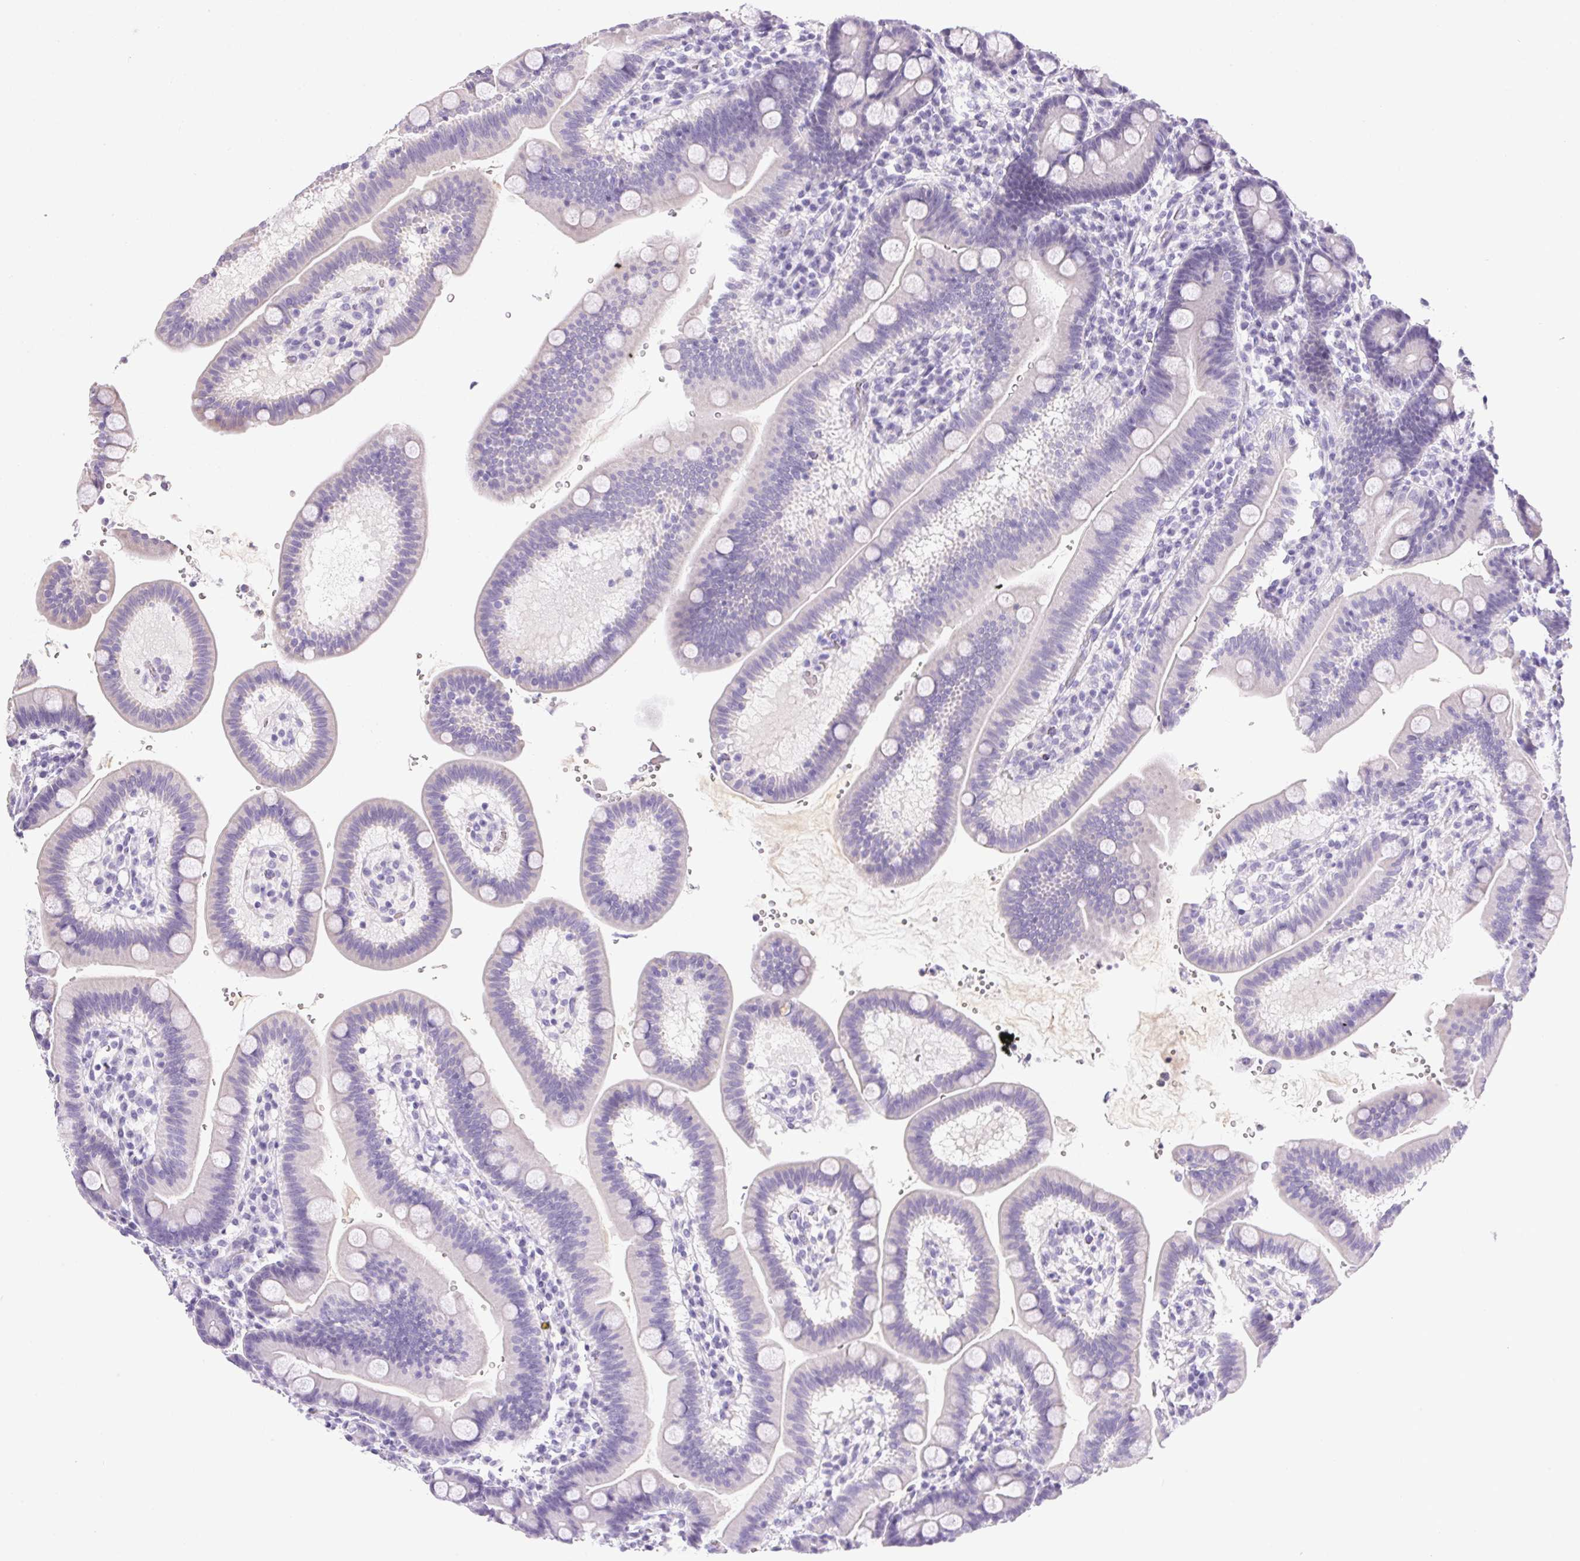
{"staining": {"intensity": "negative", "quantity": "none", "location": "none"}, "tissue": "duodenum", "cell_type": "Glandular cells", "image_type": "normal", "snomed": [{"axis": "morphology", "description": "Normal tissue, NOS"}, {"axis": "topography", "description": "Duodenum"}], "caption": "Glandular cells show no significant positivity in benign duodenum.", "gene": "ATP6V0A4", "patient": {"sex": "male", "age": 59}}